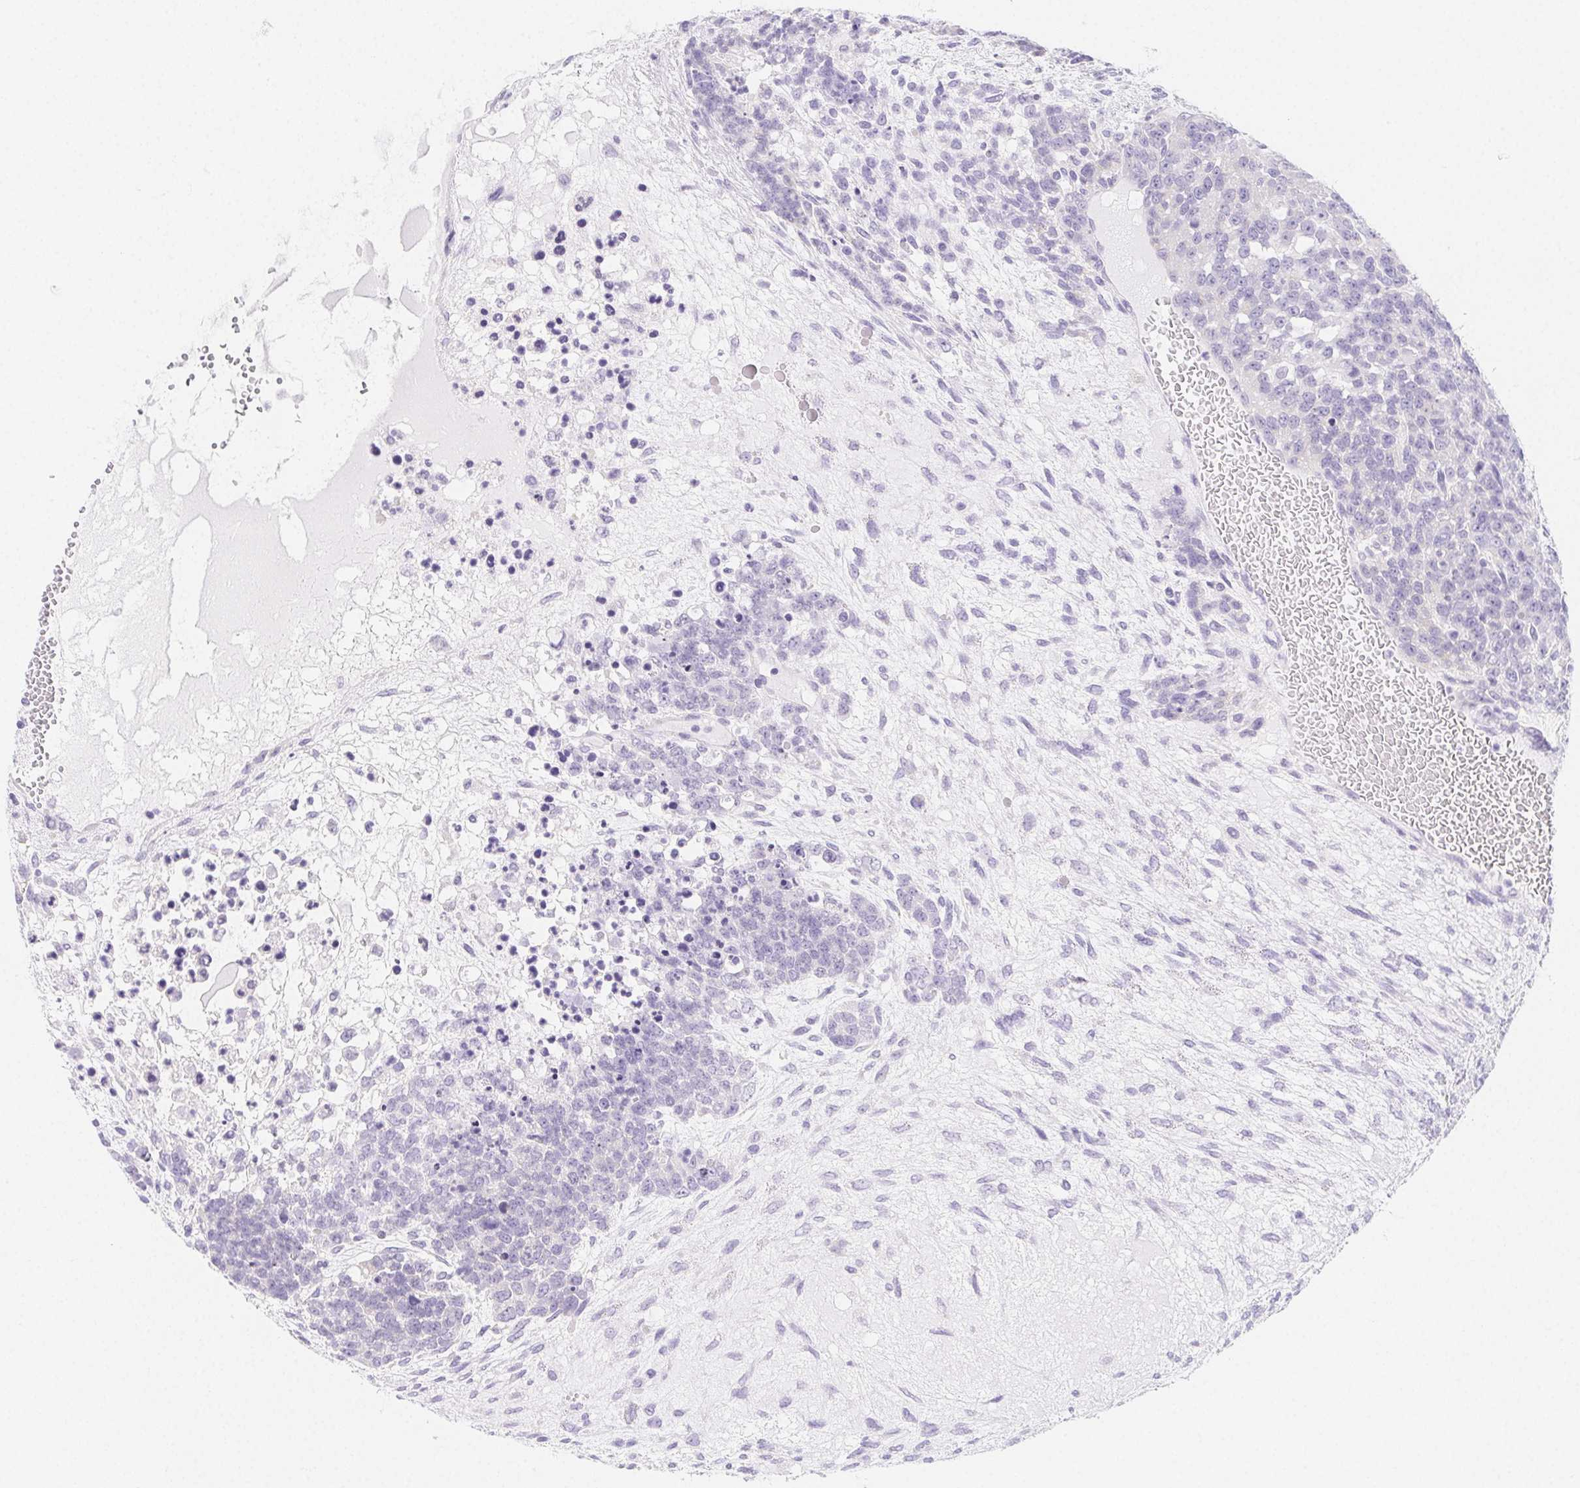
{"staining": {"intensity": "negative", "quantity": "none", "location": "none"}, "tissue": "testis cancer", "cell_type": "Tumor cells", "image_type": "cancer", "snomed": [{"axis": "morphology", "description": "Carcinoma, Embryonal, NOS"}, {"axis": "topography", "description": "Testis"}], "caption": "DAB (3,3'-diaminobenzidine) immunohistochemical staining of testis cancer exhibits no significant staining in tumor cells. (Immunohistochemistry (ihc), brightfield microscopy, high magnification).", "gene": "ZBBX", "patient": {"sex": "male", "age": 23}}